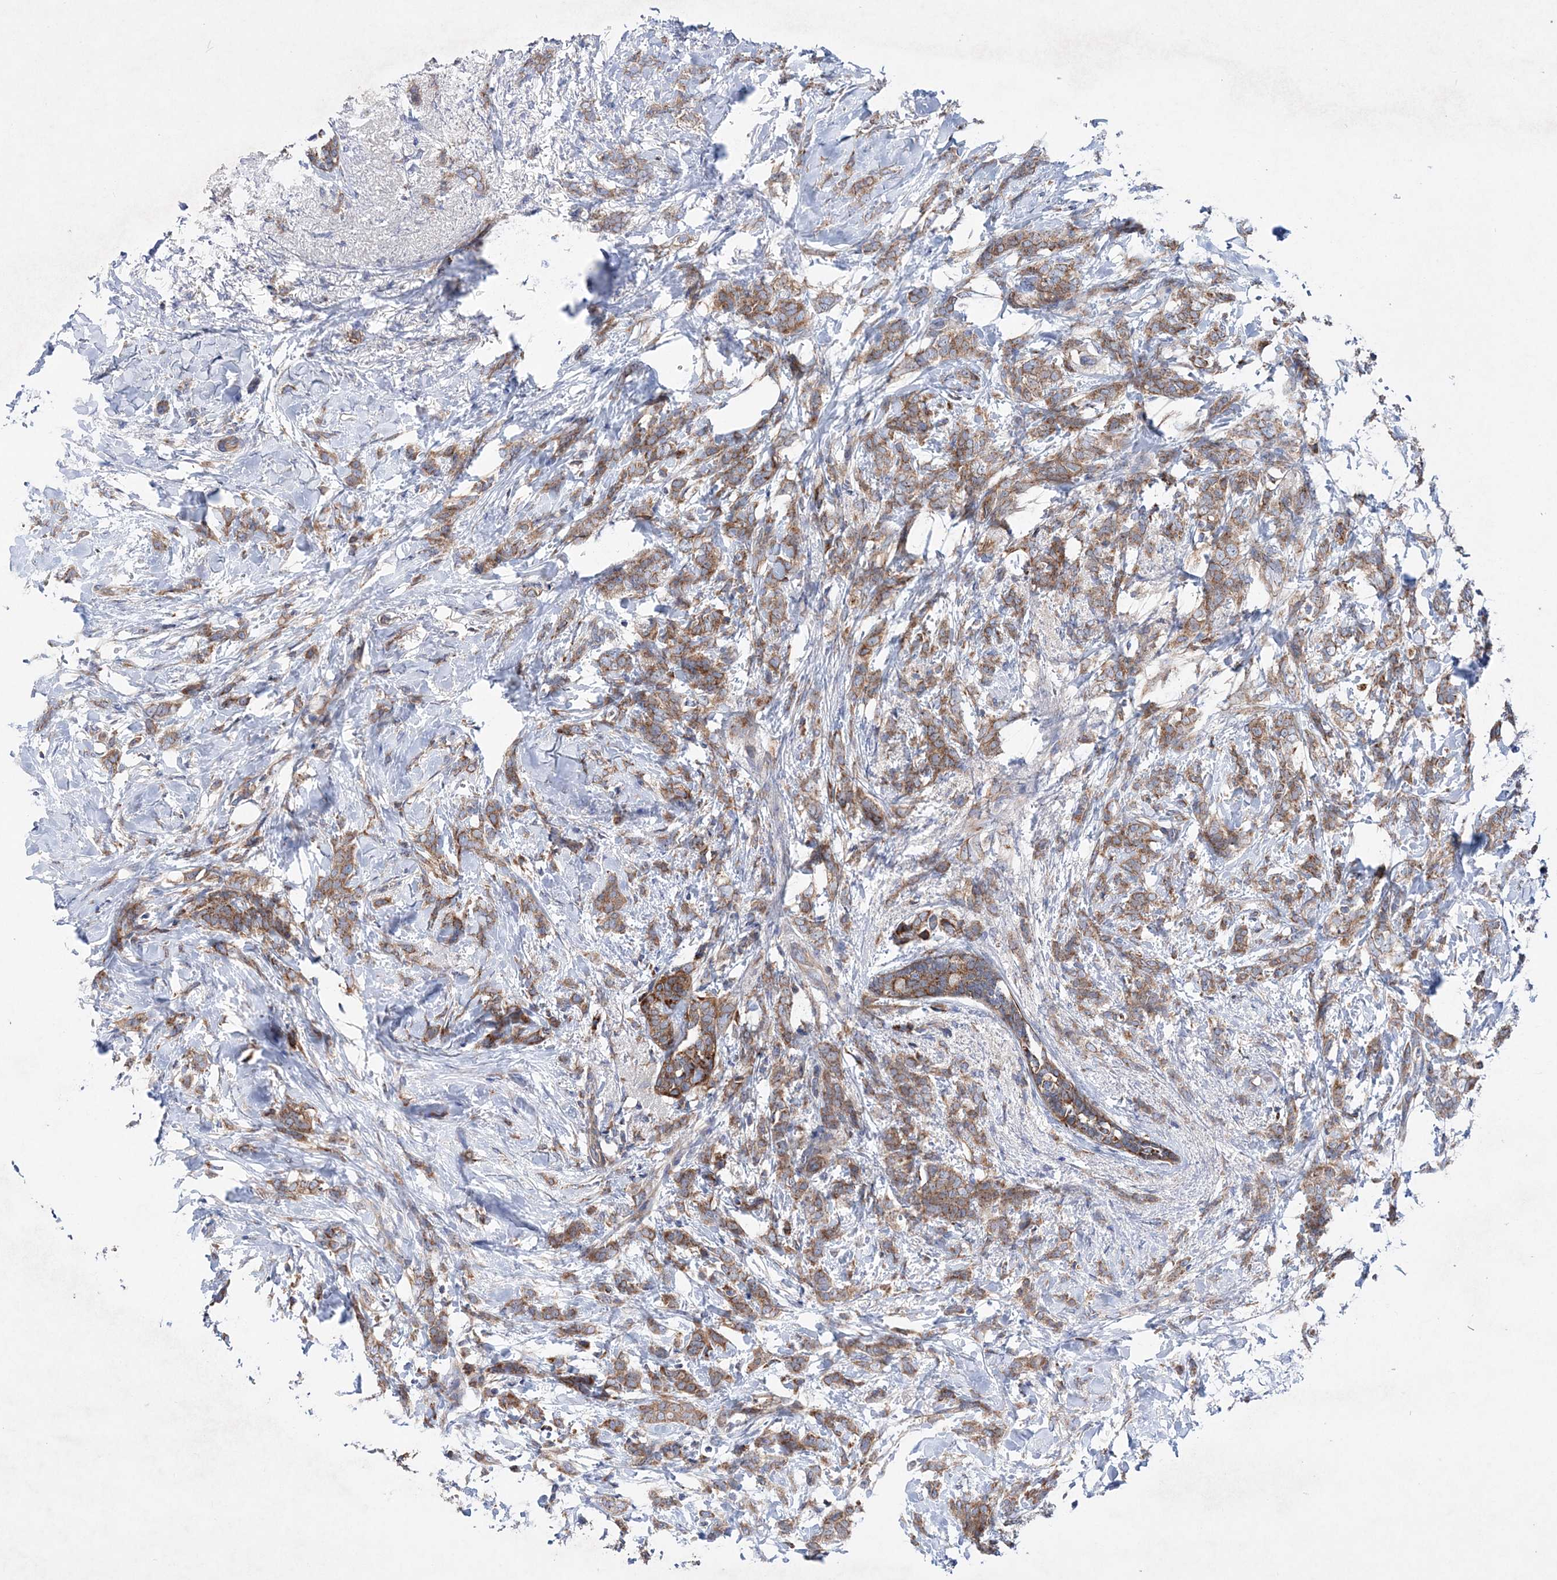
{"staining": {"intensity": "moderate", "quantity": ">75%", "location": "cytoplasmic/membranous"}, "tissue": "breast cancer", "cell_type": "Tumor cells", "image_type": "cancer", "snomed": [{"axis": "morphology", "description": "Lobular carcinoma, in situ"}, {"axis": "morphology", "description": "Lobular carcinoma"}, {"axis": "topography", "description": "Breast"}], "caption": "Immunohistochemistry (IHC) image of neoplastic tissue: breast cancer (lobular carcinoma) stained using immunohistochemistry displays medium levels of moderate protein expression localized specifically in the cytoplasmic/membranous of tumor cells, appearing as a cytoplasmic/membranous brown color.", "gene": "NGLY1", "patient": {"sex": "female", "age": 41}}